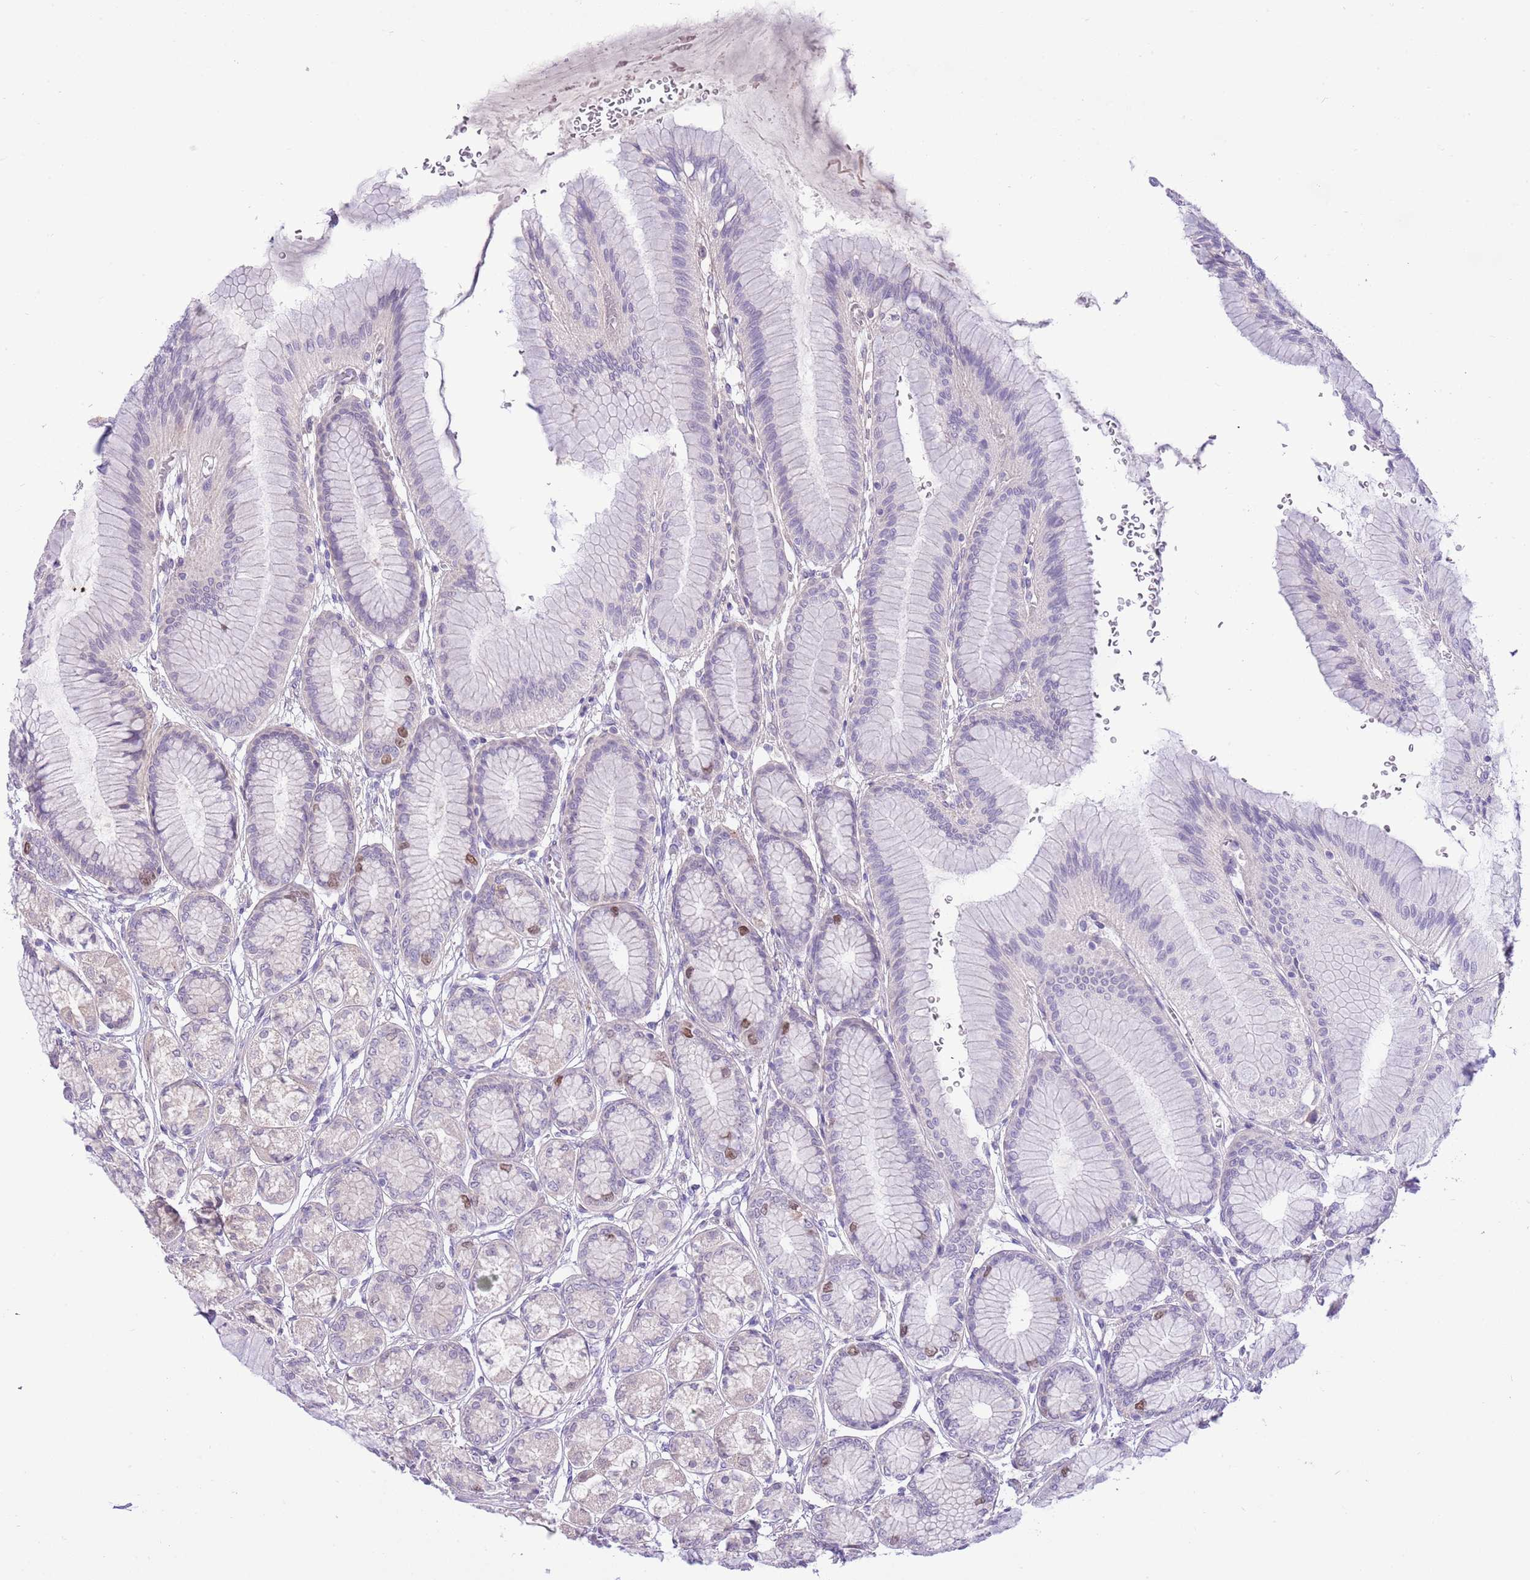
{"staining": {"intensity": "negative", "quantity": "none", "location": "none"}, "tissue": "stomach", "cell_type": "Glandular cells", "image_type": "normal", "snomed": [{"axis": "morphology", "description": "Normal tissue, NOS"}, {"axis": "morphology", "description": "Adenocarcinoma, NOS"}, {"axis": "morphology", "description": "Adenocarcinoma, High grade"}, {"axis": "topography", "description": "Stomach, upper"}, {"axis": "topography", "description": "Stomach"}], "caption": "Immunohistochemistry of normal stomach exhibits no expression in glandular cells.", "gene": "FBRSL1", "patient": {"sex": "female", "age": 65}}